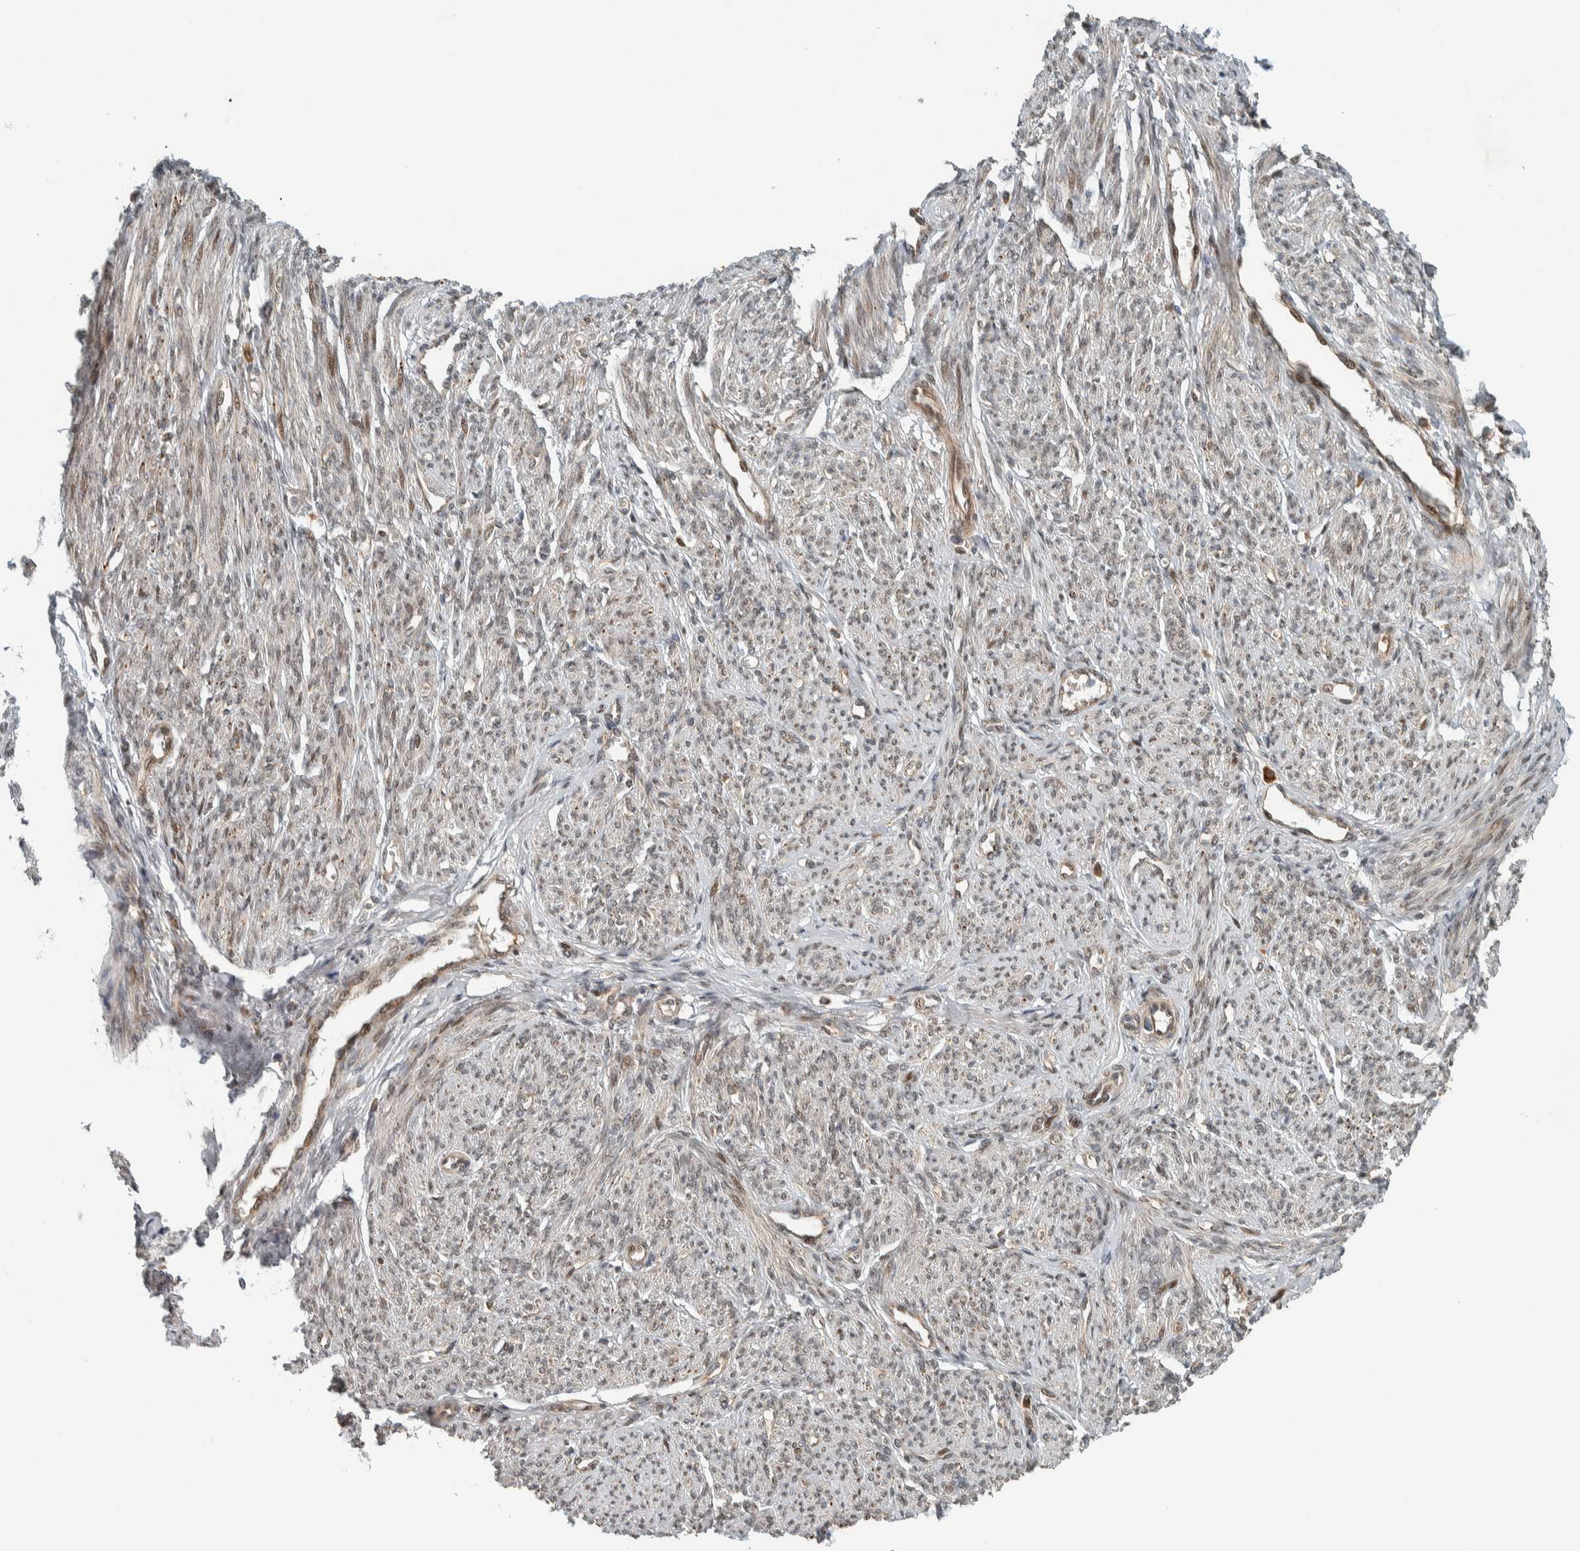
{"staining": {"intensity": "strong", "quantity": "25%-75%", "location": "cytoplasmic/membranous,nuclear"}, "tissue": "smooth muscle", "cell_type": "Smooth muscle cells", "image_type": "normal", "snomed": [{"axis": "morphology", "description": "Normal tissue, NOS"}, {"axis": "topography", "description": "Smooth muscle"}], "caption": "A brown stain highlights strong cytoplasmic/membranous,nuclear staining of a protein in smooth muscle cells of benign smooth muscle. (DAB = brown stain, brightfield microscopy at high magnification).", "gene": "STXBP4", "patient": {"sex": "female", "age": 65}}